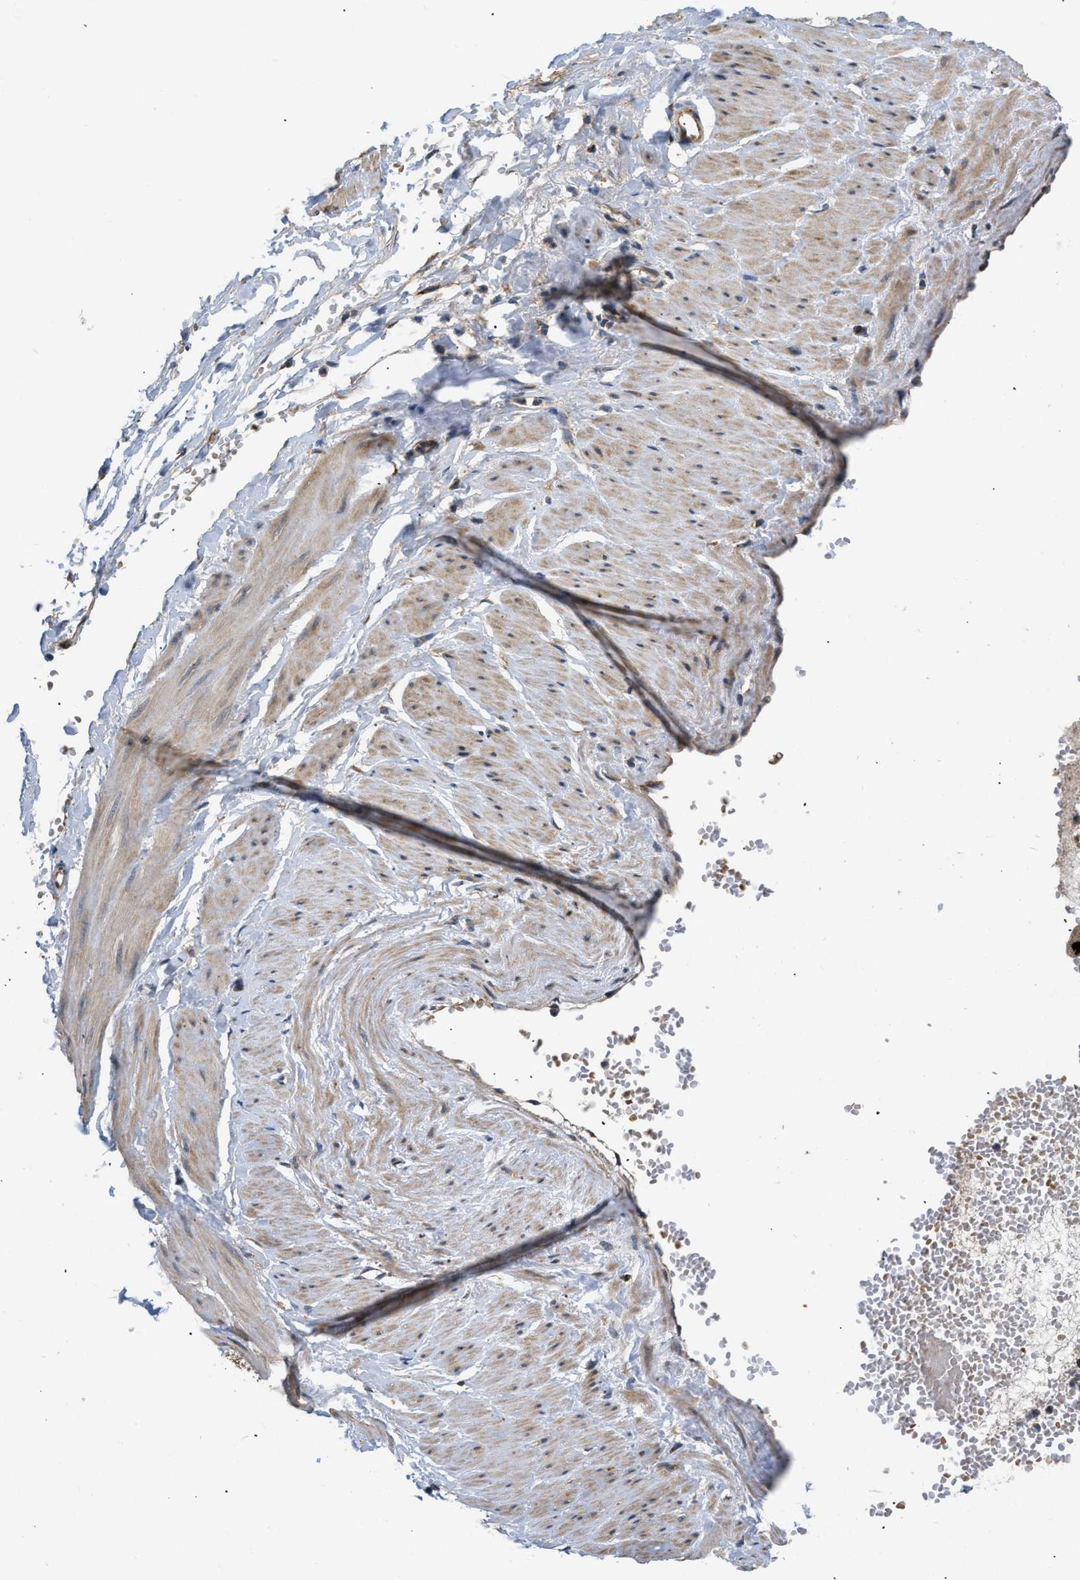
{"staining": {"intensity": "moderate", "quantity": ">75%", "location": "cytoplasmic/membranous"}, "tissue": "adipose tissue", "cell_type": "Adipocytes", "image_type": "normal", "snomed": [{"axis": "morphology", "description": "Normal tissue, NOS"}, {"axis": "topography", "description": "Soft tissue"}], "caption": "Protein staining of unremarkable adipose tissue shows moderate cytoplasmic/membranous positivity in about >75% of adipocytes.", "gene": "OPTN", "patient": {"sex": "male", "age": 72}}